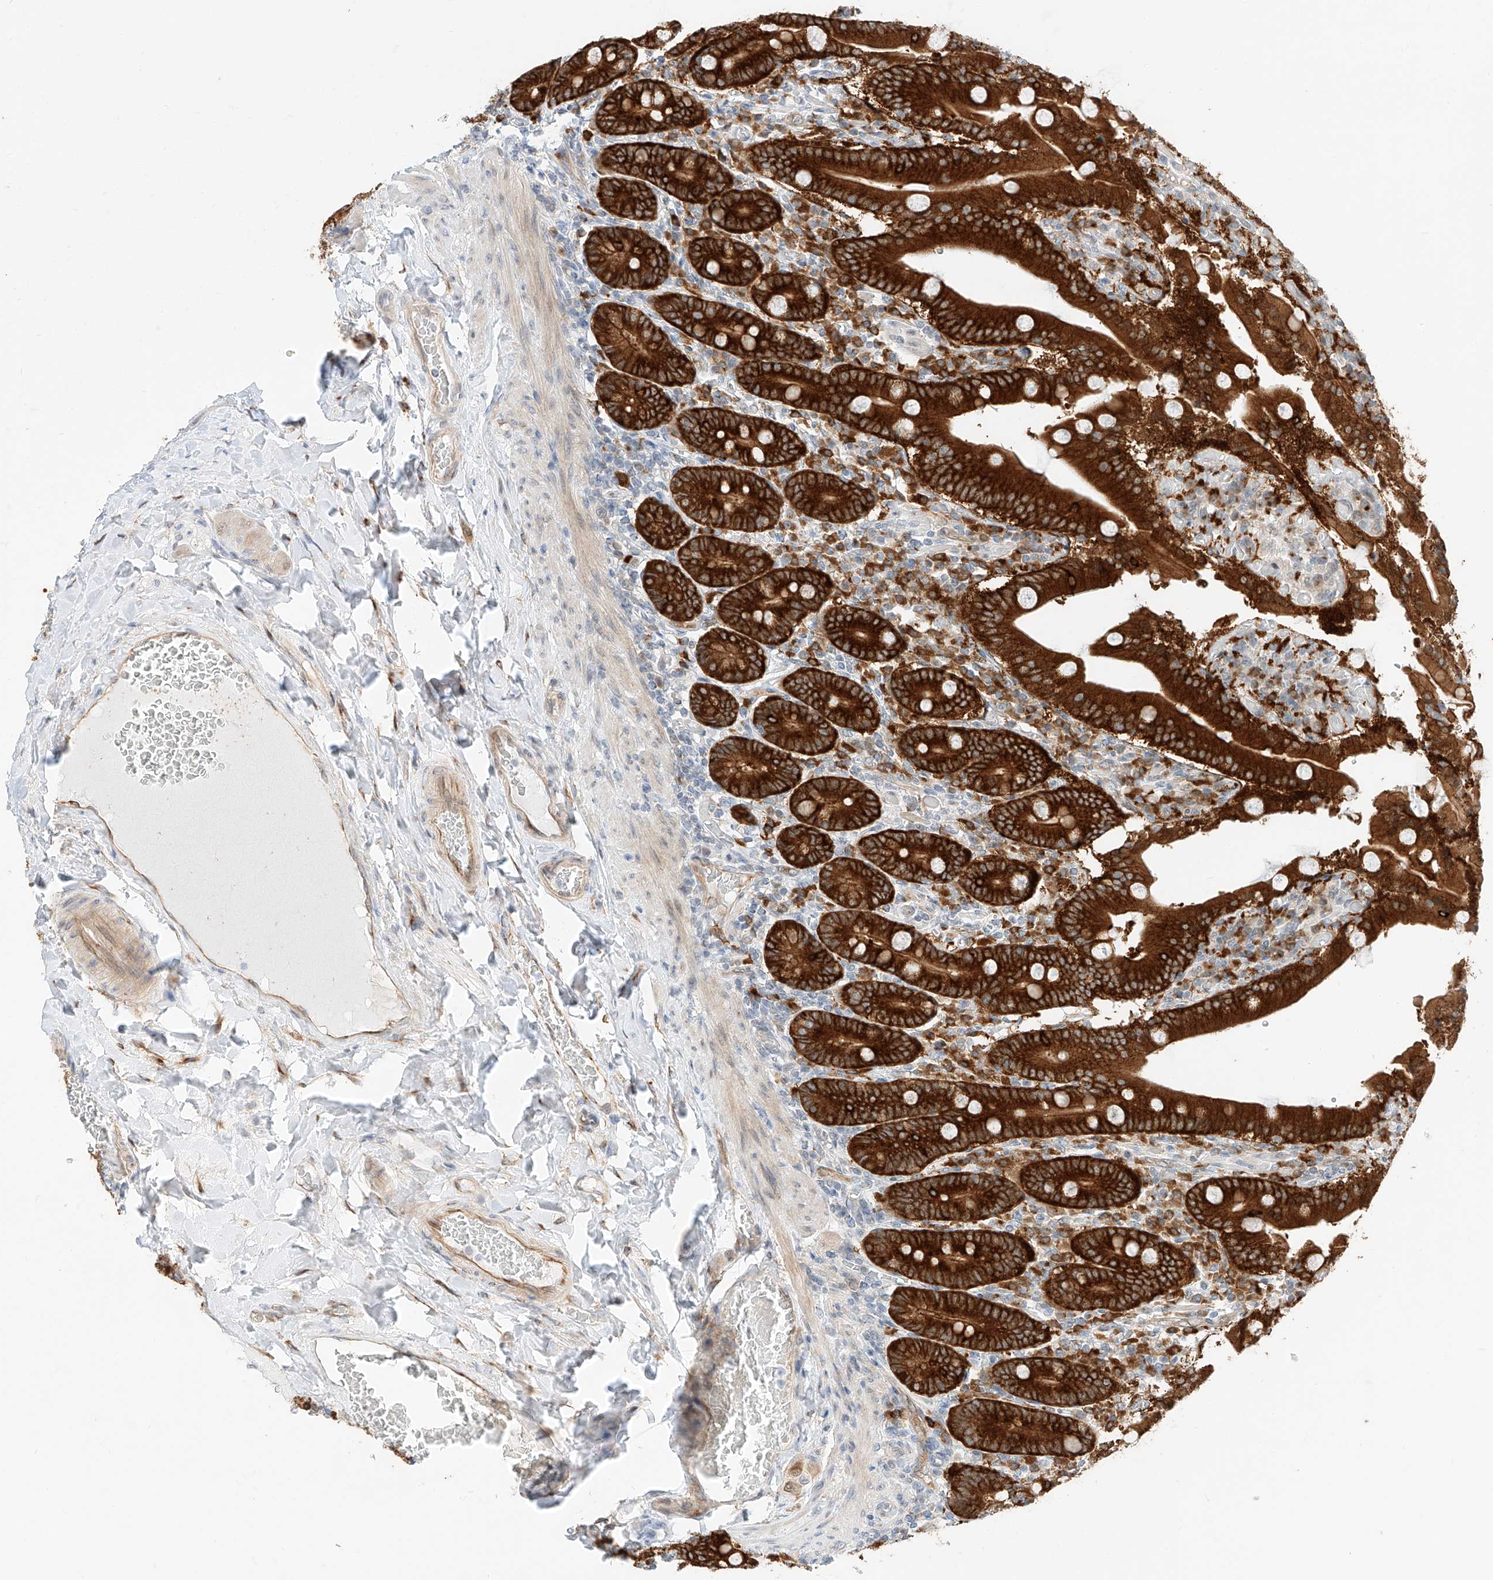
{"staining": {"intensity": "strong", "quantity": ">75%", "location": "cytoplasmic/membranous"}, "tissue": "duodenum", "cell_type": "Glandular cells", "image_type": "normal", "snomed": [{"axis": "morphology", "description": "Normal tissue, NOS"}, {"axis": "topography", "description": "Duodenum"}], "caption": "Immunohistochemistry (IHC) micrograph of benign duodenum: human duodenum stained using IHC displays high levels of strong protein expression localized specifically in the cytoplasmic/membranous of glandular cells, appearing as a cytoplasmic/membranous brown color.", "gene": "CARMIL1", "patient": {"sex": "female", "age": 62}}